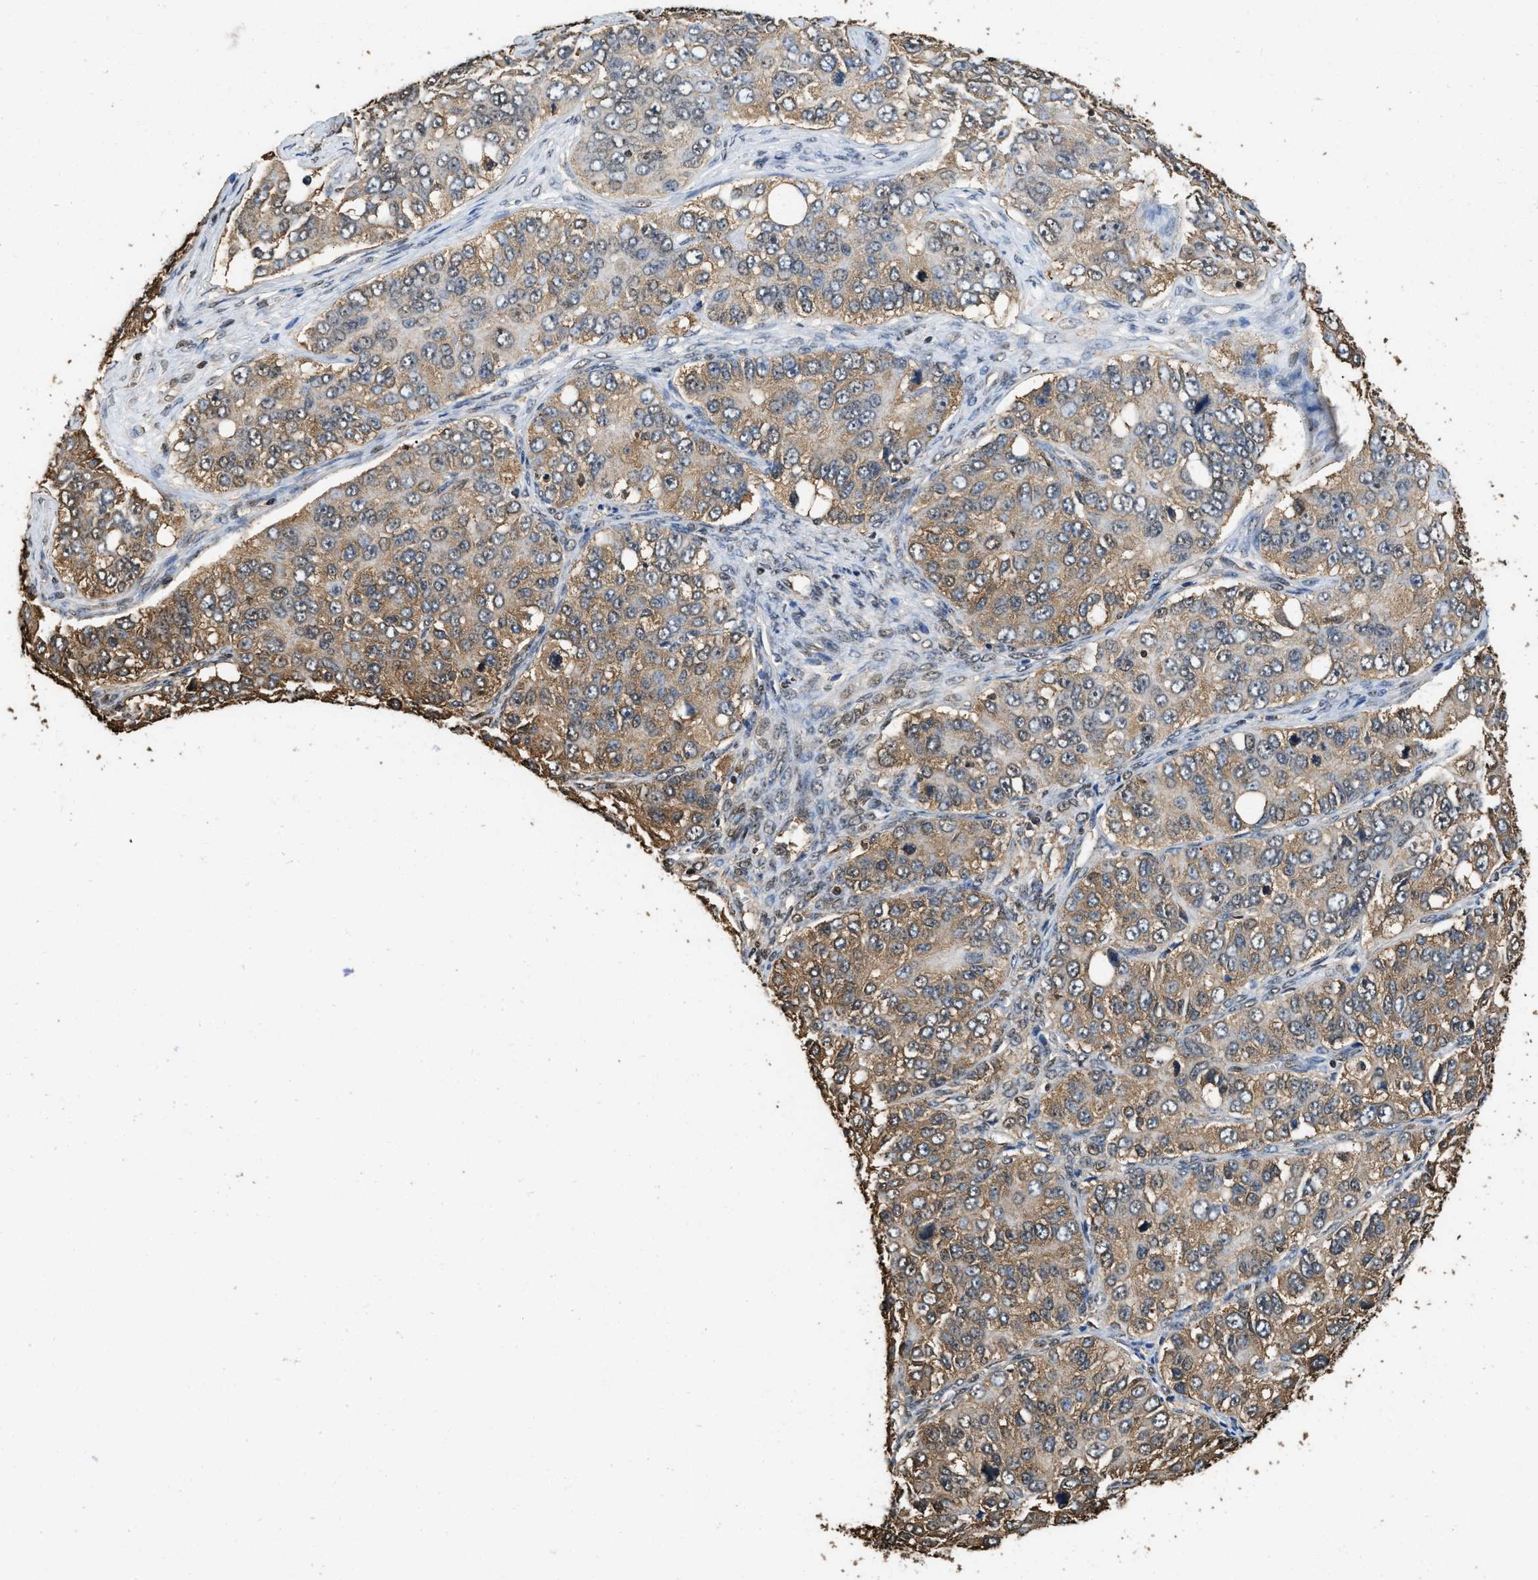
{"staining": {"intensity": "moderate", "quantity": ">75%", "location": "nuclear"}, "tissue": "ovarian cancer", "cell_type": "Tumor cells", "image_type": "cancer", "snomed": [{"axis": "morphology", "description": "Carcinoma, endometroid"}, {"axis": "topography", "description": "Ovary"}], "caption": "Moderate nuclear staining is appreciated in about >75% of tumor cells in ovarian cancer. Nuclei are stained in blue.", "gene": "GAPDH", "patient": {"sex": "female", "age": 51}}